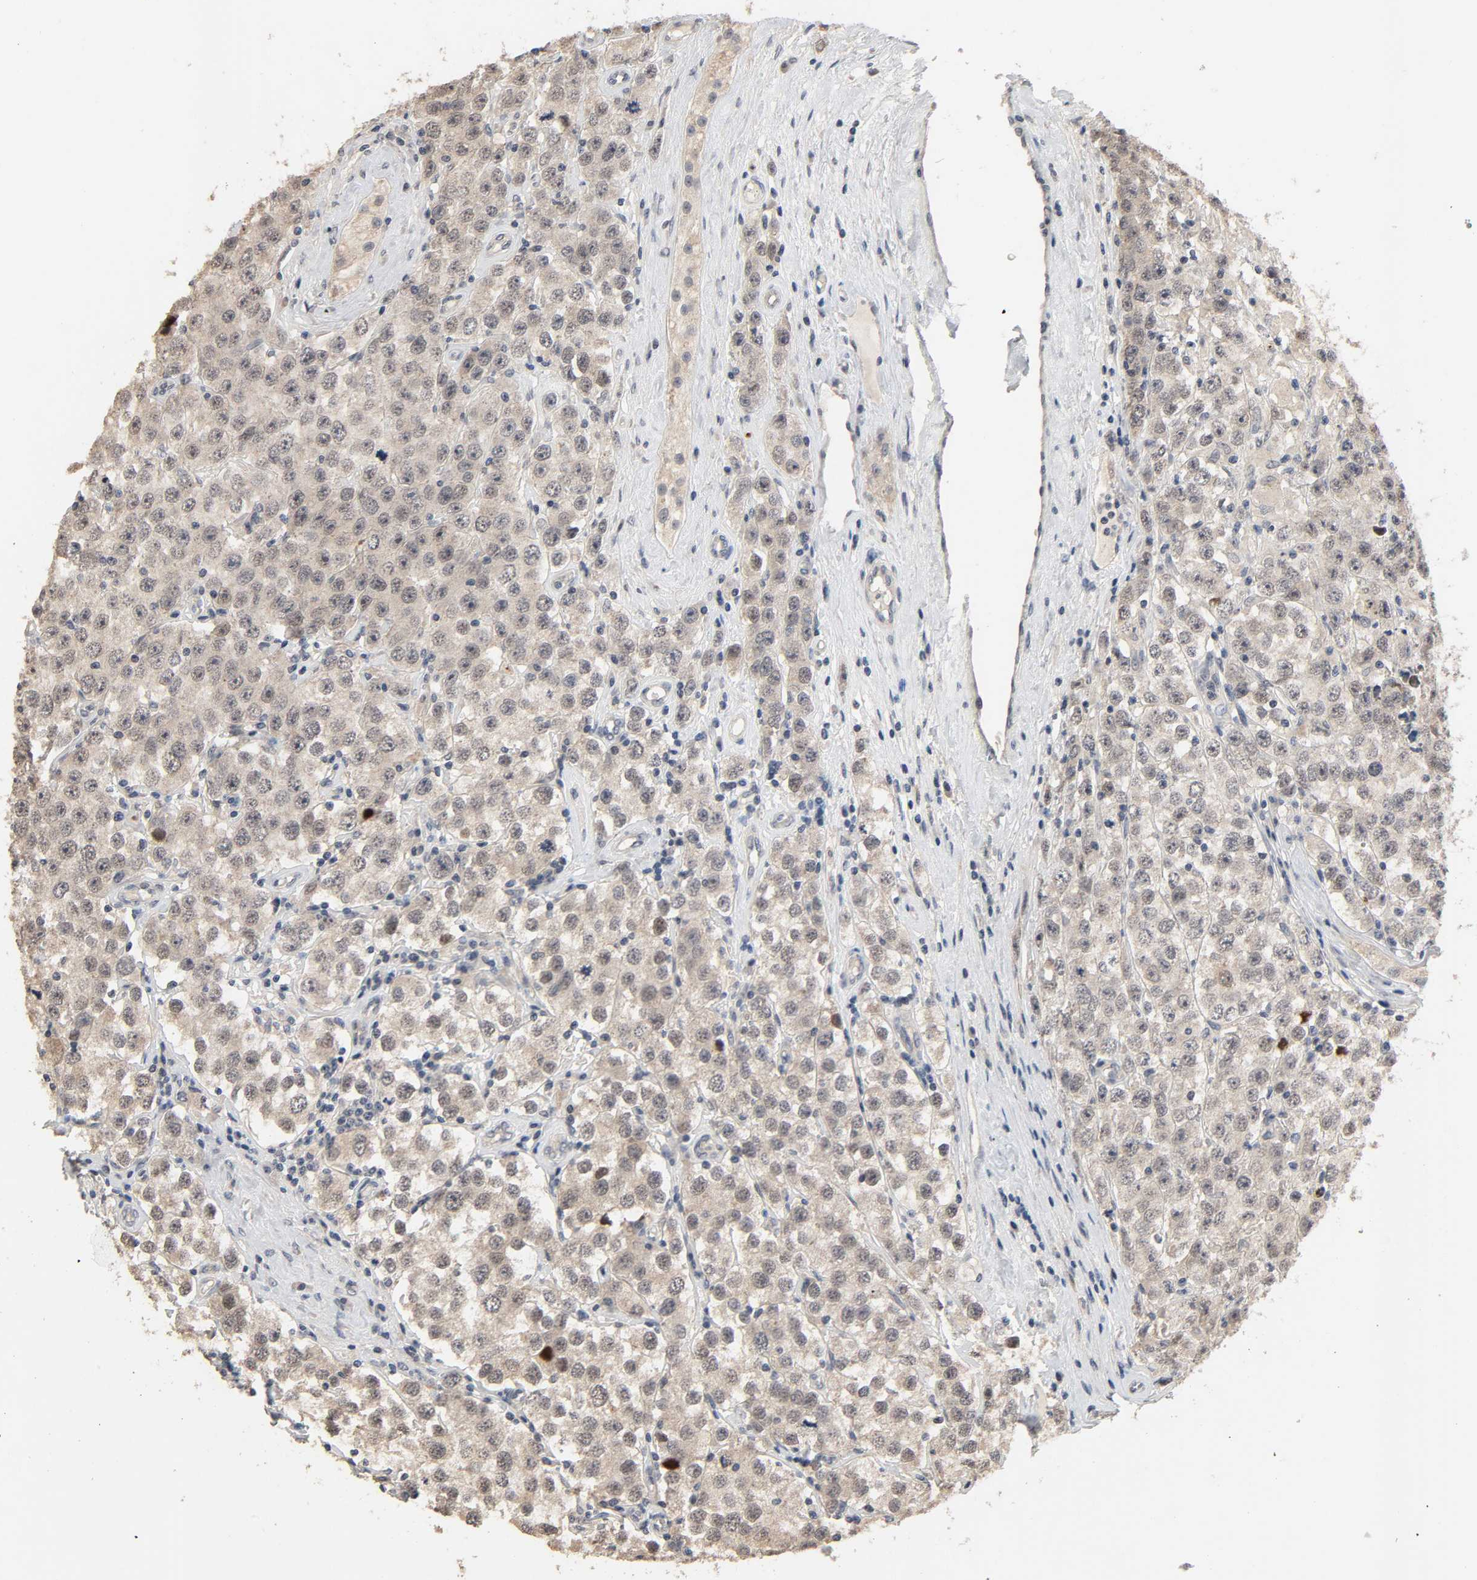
{"staining": {"intensity": "negative", "quantity": "none", "location": "none"}, "tissue": "testis cancer", "cell_type": "Tumor cells", "image_type": "cancer", "snomed": [{"axis": "morphology", "description": "Seminoma, NOS"}, {"axis": "topography", "description": "Testis"}], "caption": "DAB (3,3'-diaminobenzidine) immunohistochemical staining of testis cancer (seminoma) shows no significant staining in tumor cells.", "gene": "MAGEA8", "patient": {"sex": "male", "age": 52}}